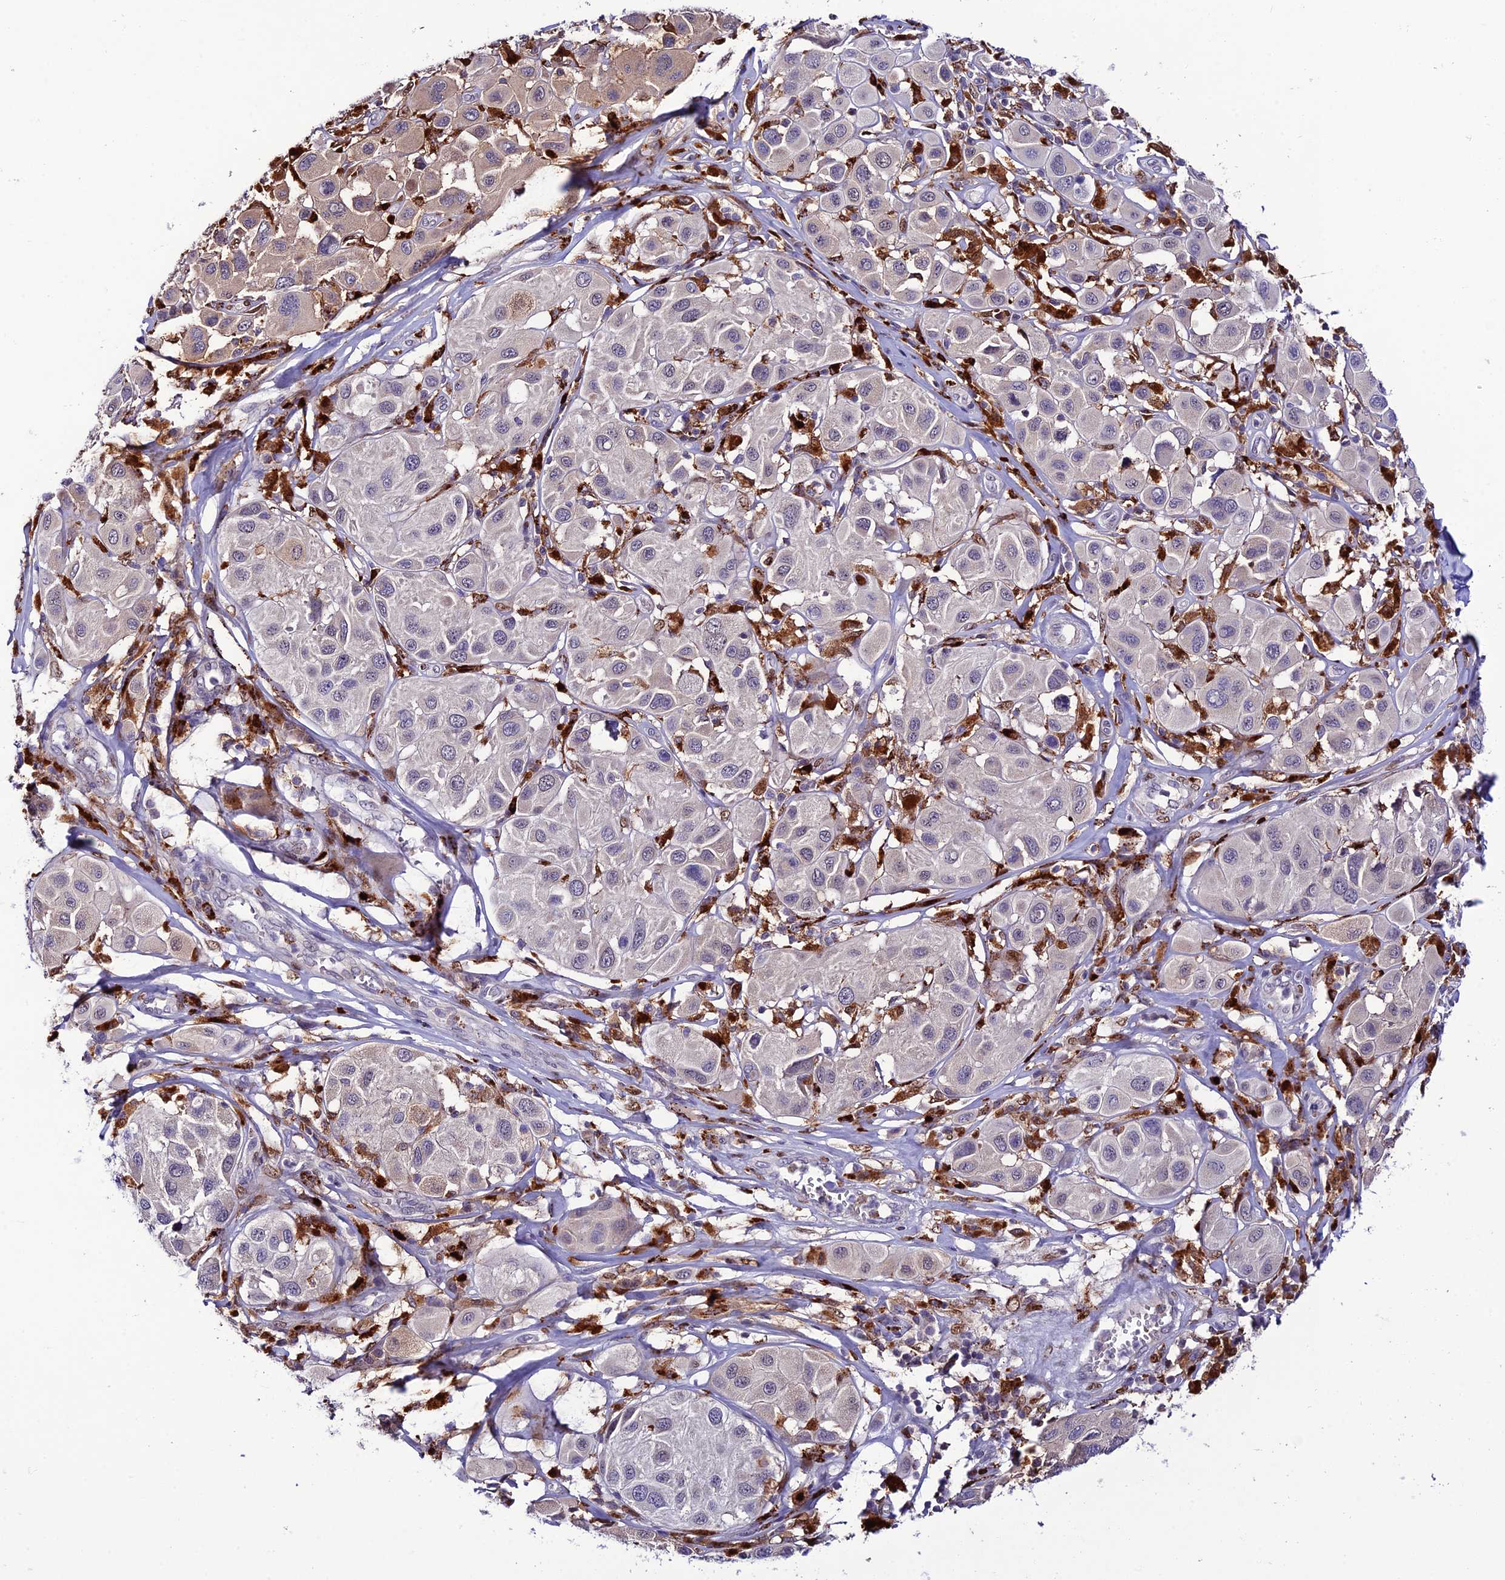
{"staining": {"intensity": "negative", "quantity": "none", "location": "none"}, "tissue": "melanoma", "cell_type": "Tumor cells", "image_type": "cancer", "snomed": [{"axis": "morphology", "description": "Malignant melanoma, Metastatic site"}, {"axis": "topography", "description": "Skin"}], "caption": "There is no significant positivity in tumor cells of malignant melanoma (metastatic site).", "gene": "HIC1", "patient": {"sex": "male", "age": 41}}